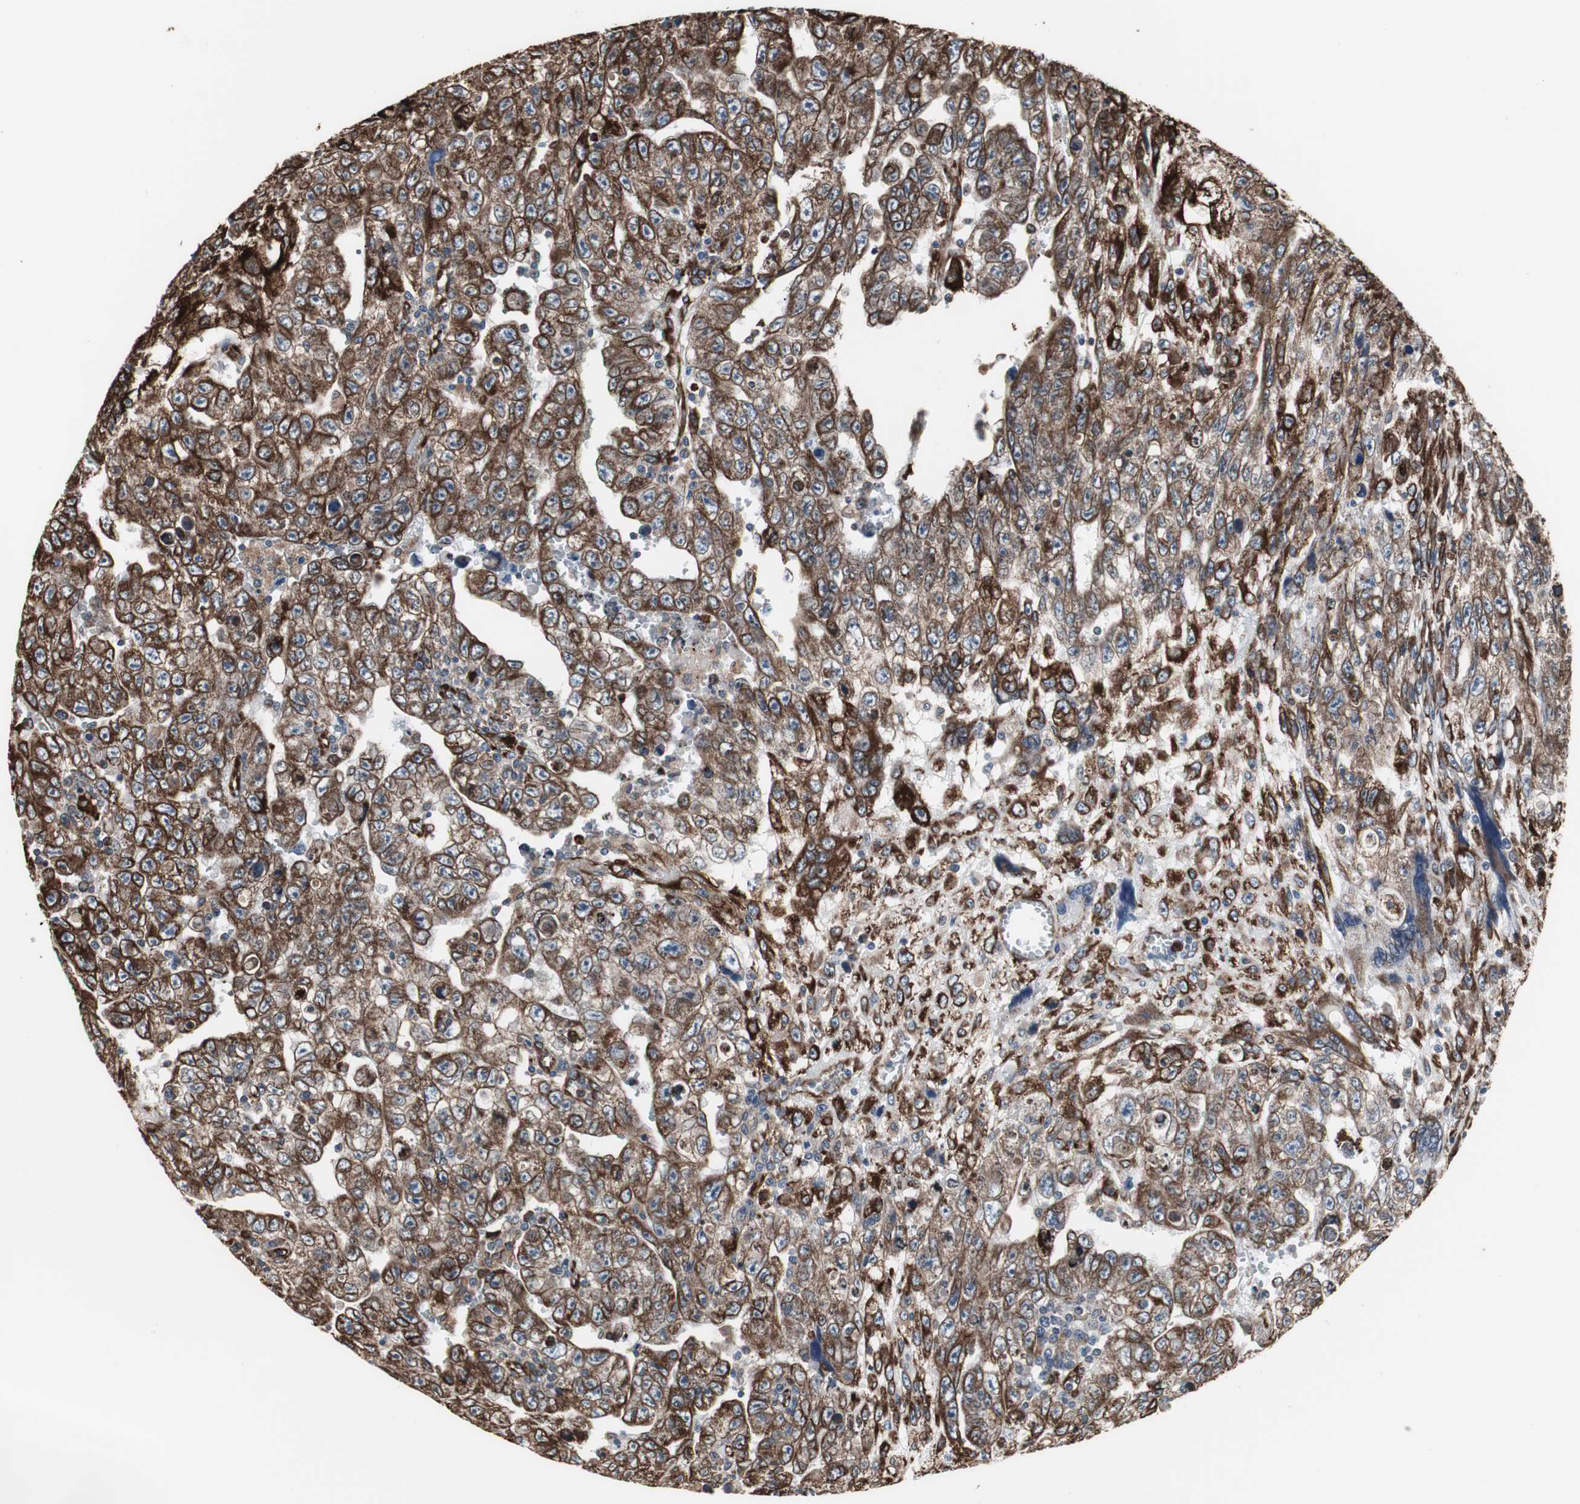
{"staining": {"intensity": "strong", "quantity": ">75%", "location": "cytoplasmic/membranous"}, "tissue": "testis cancer", "cell_type": "Tumor cells", "image_type": "cancer", "snomed": [{"axis": "morphology", "description": "Carcinoma, Embryonal, NOS"}, {"axis": "topography", "description": "Testis"}], "caption": "Embryonal carcinoma (testis) was stained to show a protein in brown. There is high levels of strong cytoplasmic/membranous positivity in about >75% of tumor cells.", "gene": "CALU", "patient": {"sex": "male", "age": 28}}